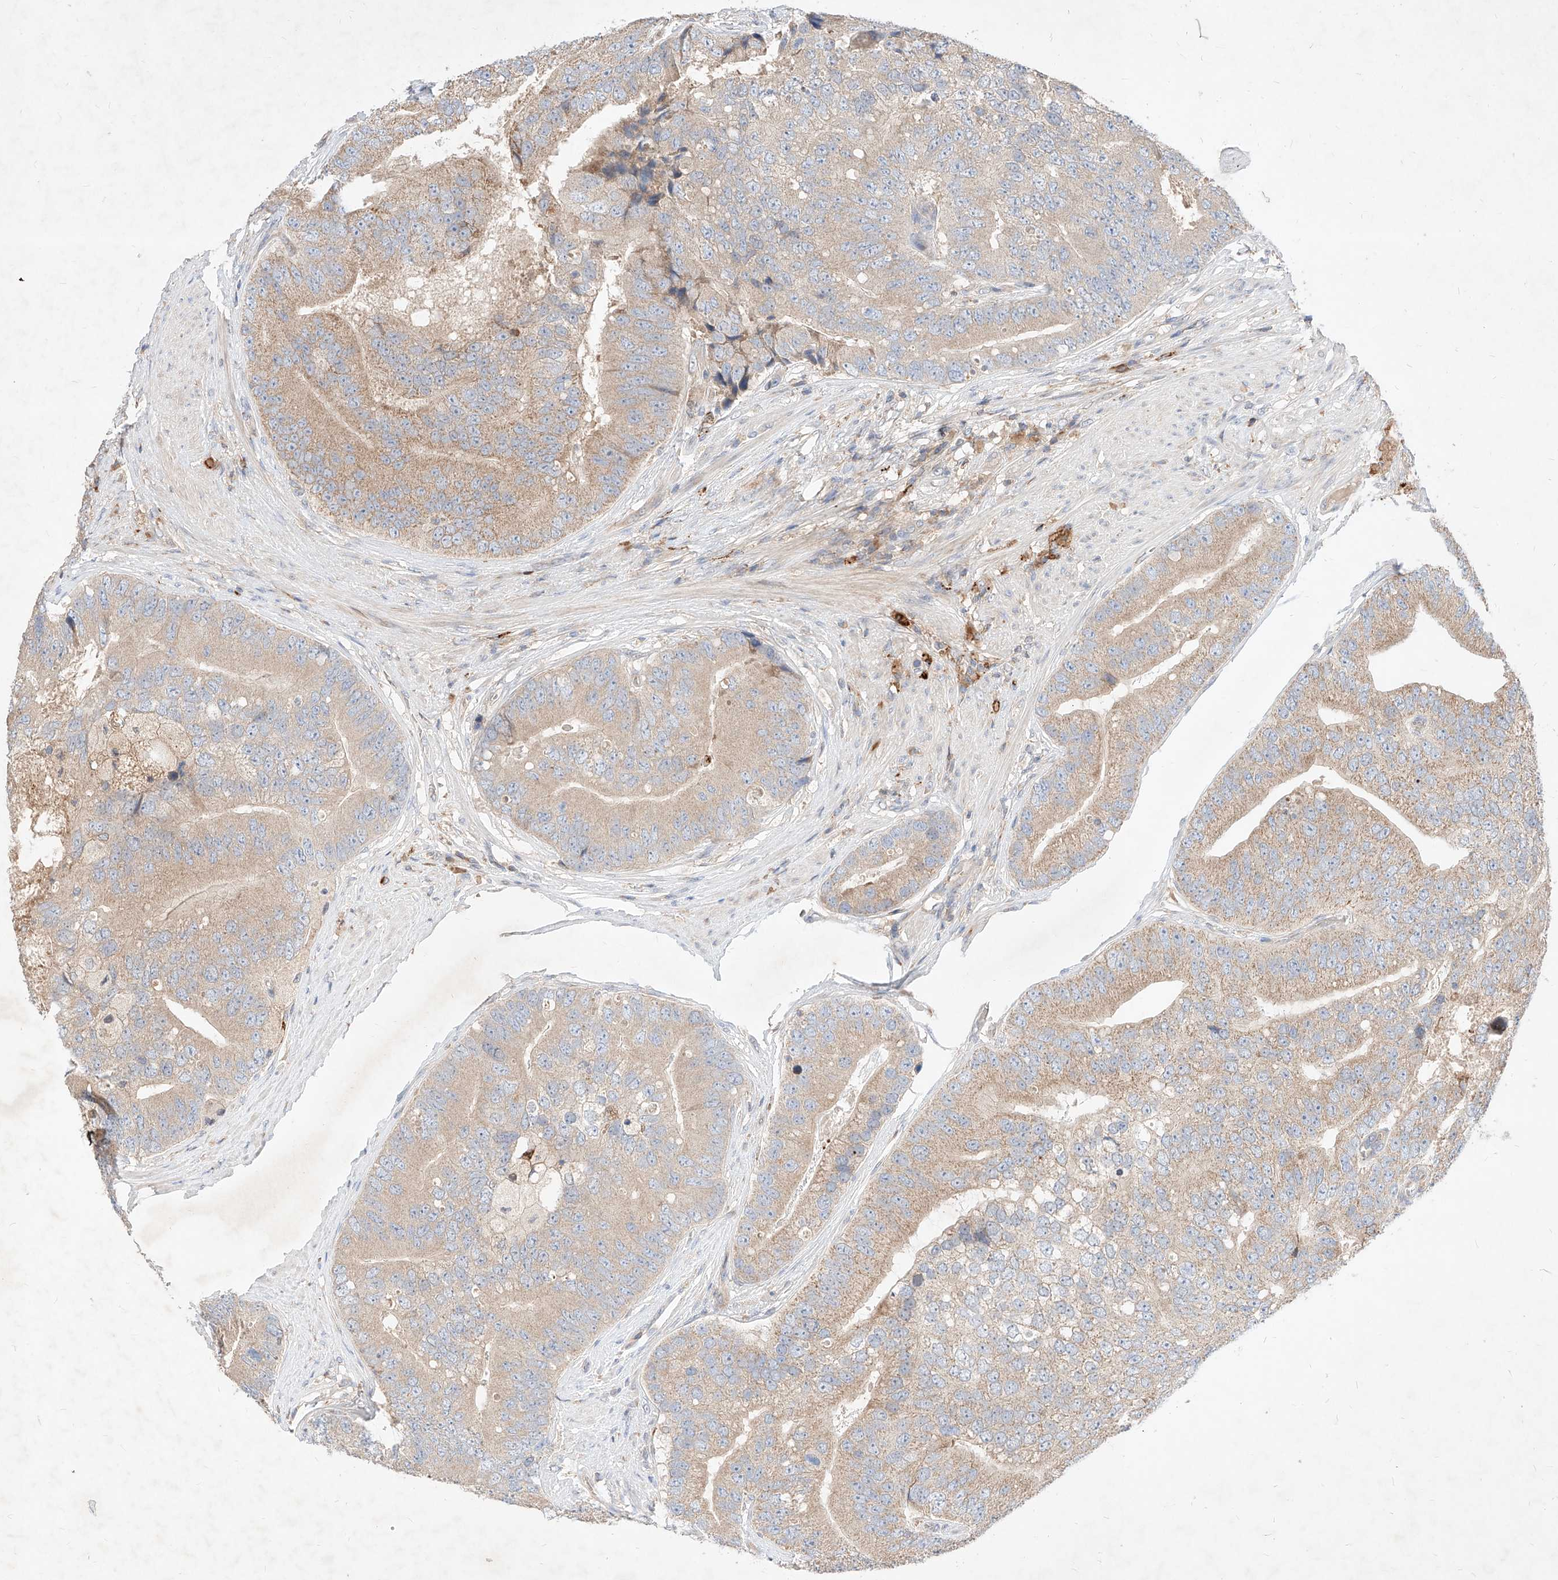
{"staining": {"intensity": "weak", "quantity": "25%-75%", "location": "cytoplasmic/membranous"}, "tissue": "prostate cancer", "cell_type": "Tumor cells", "image_type": "cancer", "snomed": [{"axis": "morphology", "description": "Adenocarcinoma, High grade"}, {"axis": "topography", "description": "Prostate"}], "caption": "Prostate cancer (adenocarcinoma (high-grade)) stained for a protein (brown) exhibits weak cytoplasmic/membranous positive positivity in about 25%-75% of tumor cells.", "gene": "TSNAX", "patient": {"sex": "male", "age": 70}}